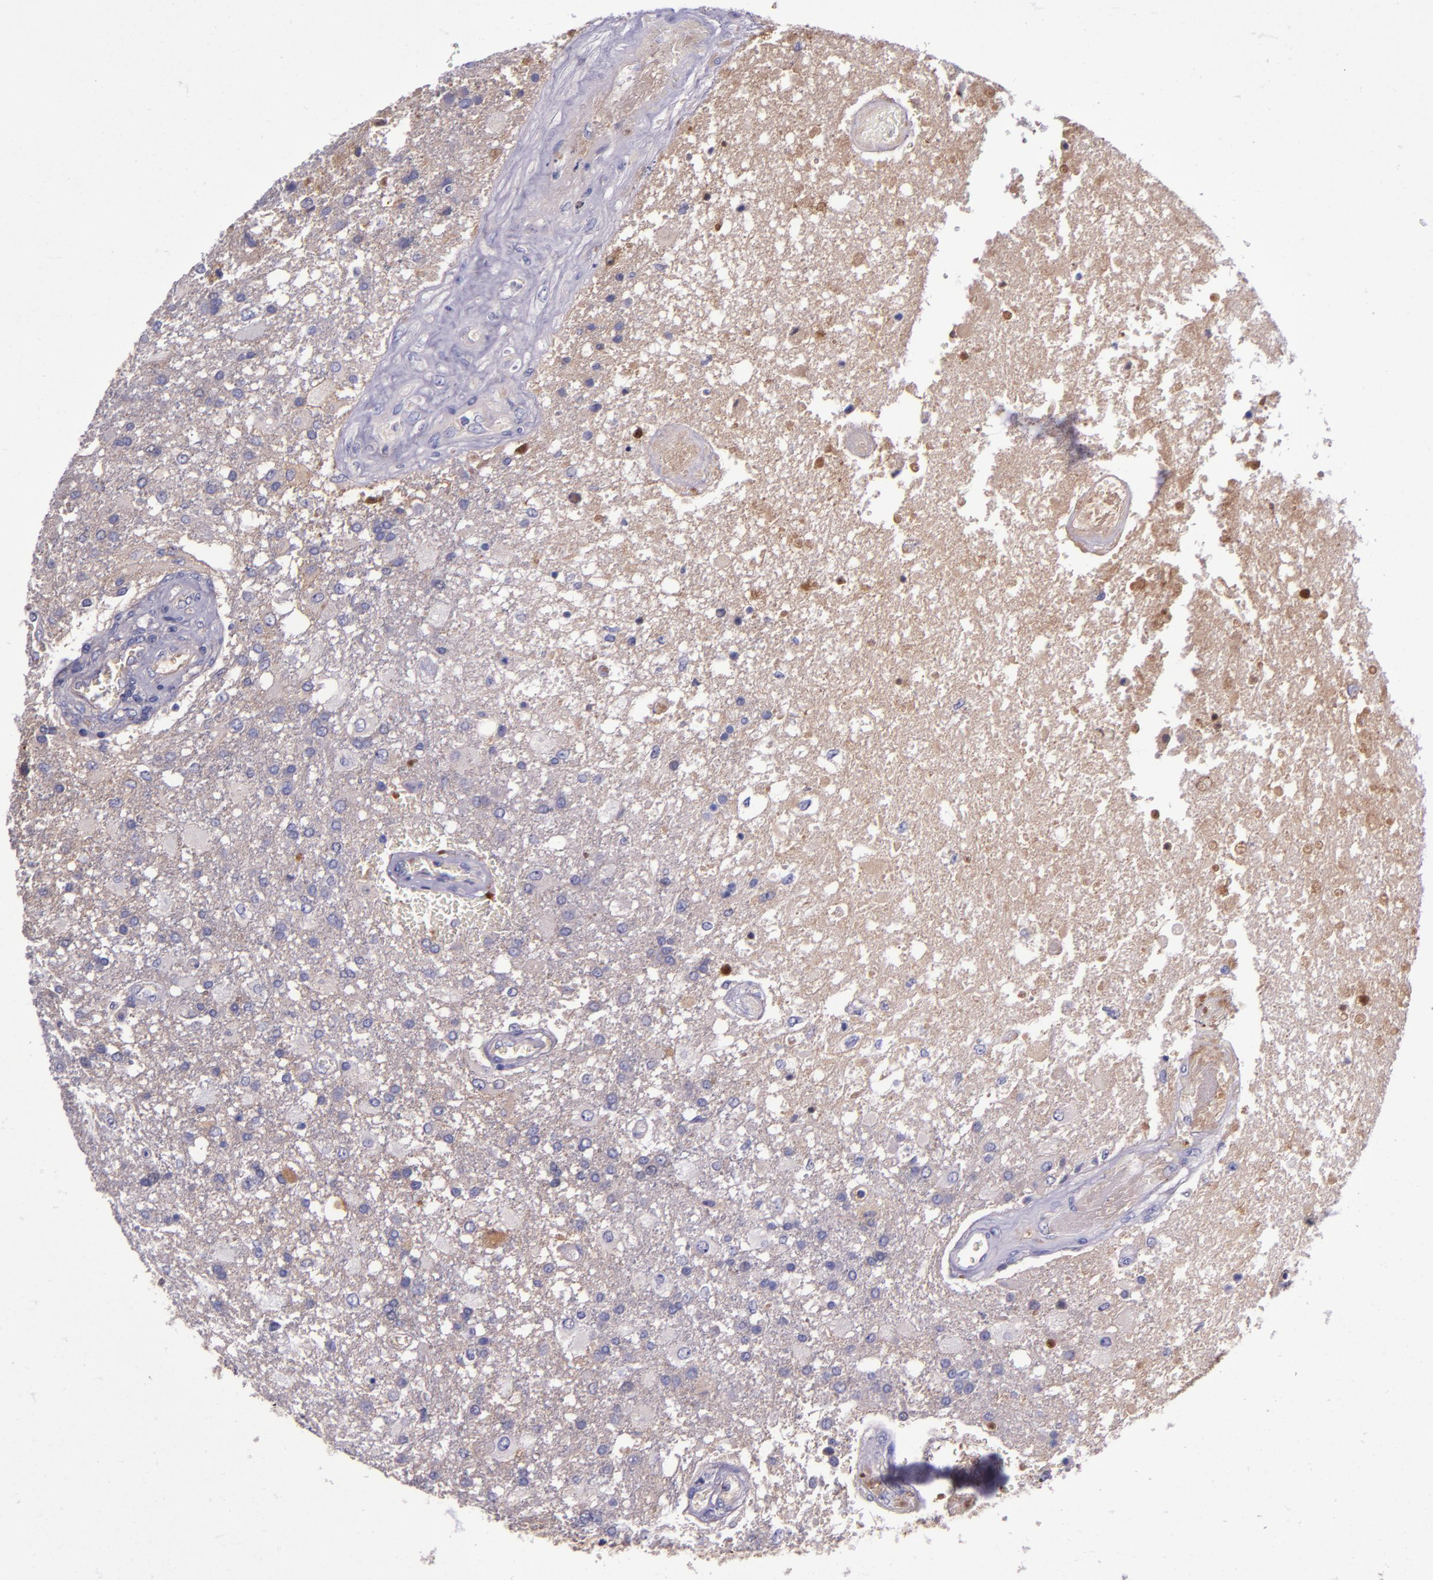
{"staining": {"intensity": "weak", "quantity": "<25%", "location": "cytoplasmic/membranous"}, "tissue": "glioma", "cell_type": "Tumor cells", "image_type": "cancer", "snomed": [{"axis": "morphology", "description": "Glioma, malignant, High grade"}, {"axis": "topography", "description": "Cerebral cortex"}], "caption": "Image shows no protein positivity in tumor cells of glioma tissue.", "gene": "CLEC3B", "patient": {"sex": "male", "age": 79}}